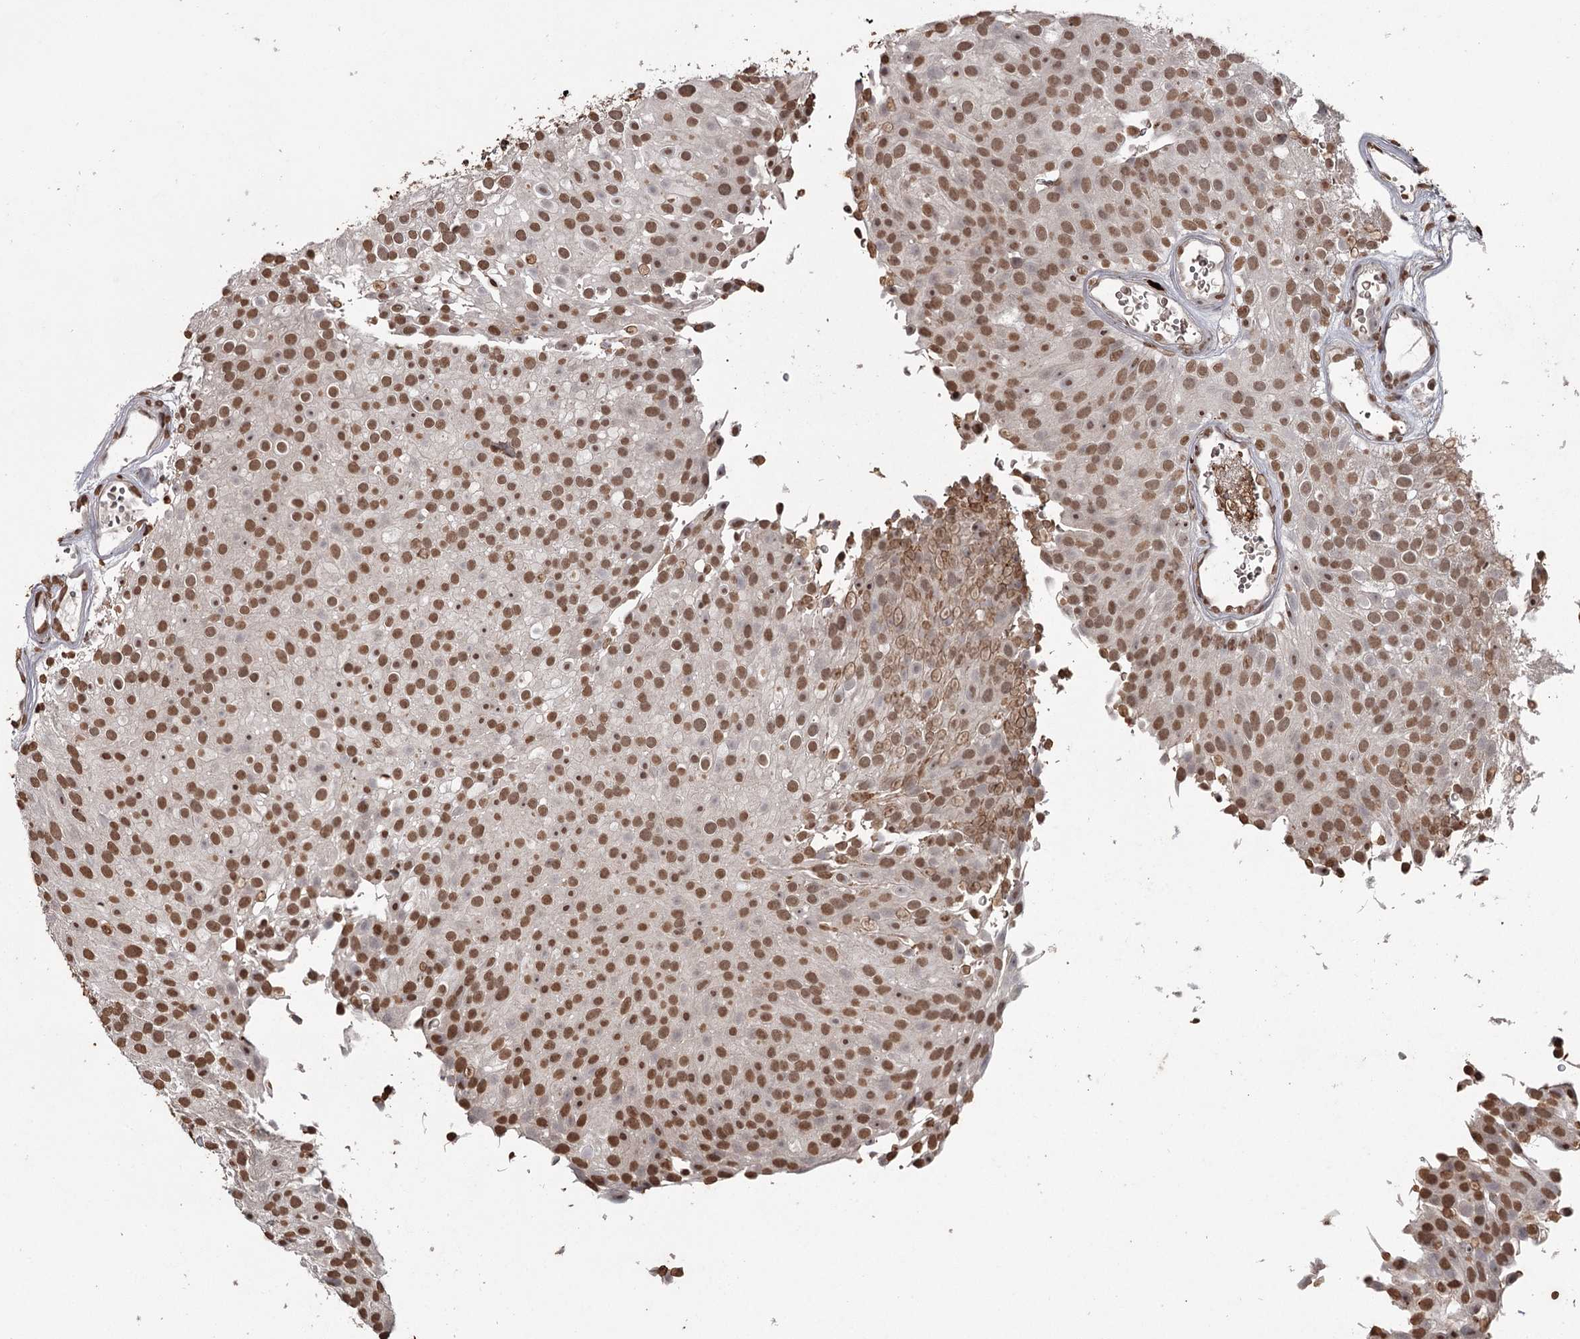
{"staining": {"intensity": "strong", "quantity": ">75%", "location": "nuclear"}, "tissue": "urothelial cancer", "cell_type": "Tumor cells", "image_type": "cancer", "snomed": [{"axis": "morphology", "description": "Urothelial carcinoma, Low grade"}, {"axis": "topography", "description": "Urinary bladder"}], "caption": "Human urothelial carcinoma (low-grade) stained with a brown dye reveals strong nuclear positive positivity in about >75% of tumor cells.", "gene": "THYN1", "patient": {"sex": "male", "age": 78}}